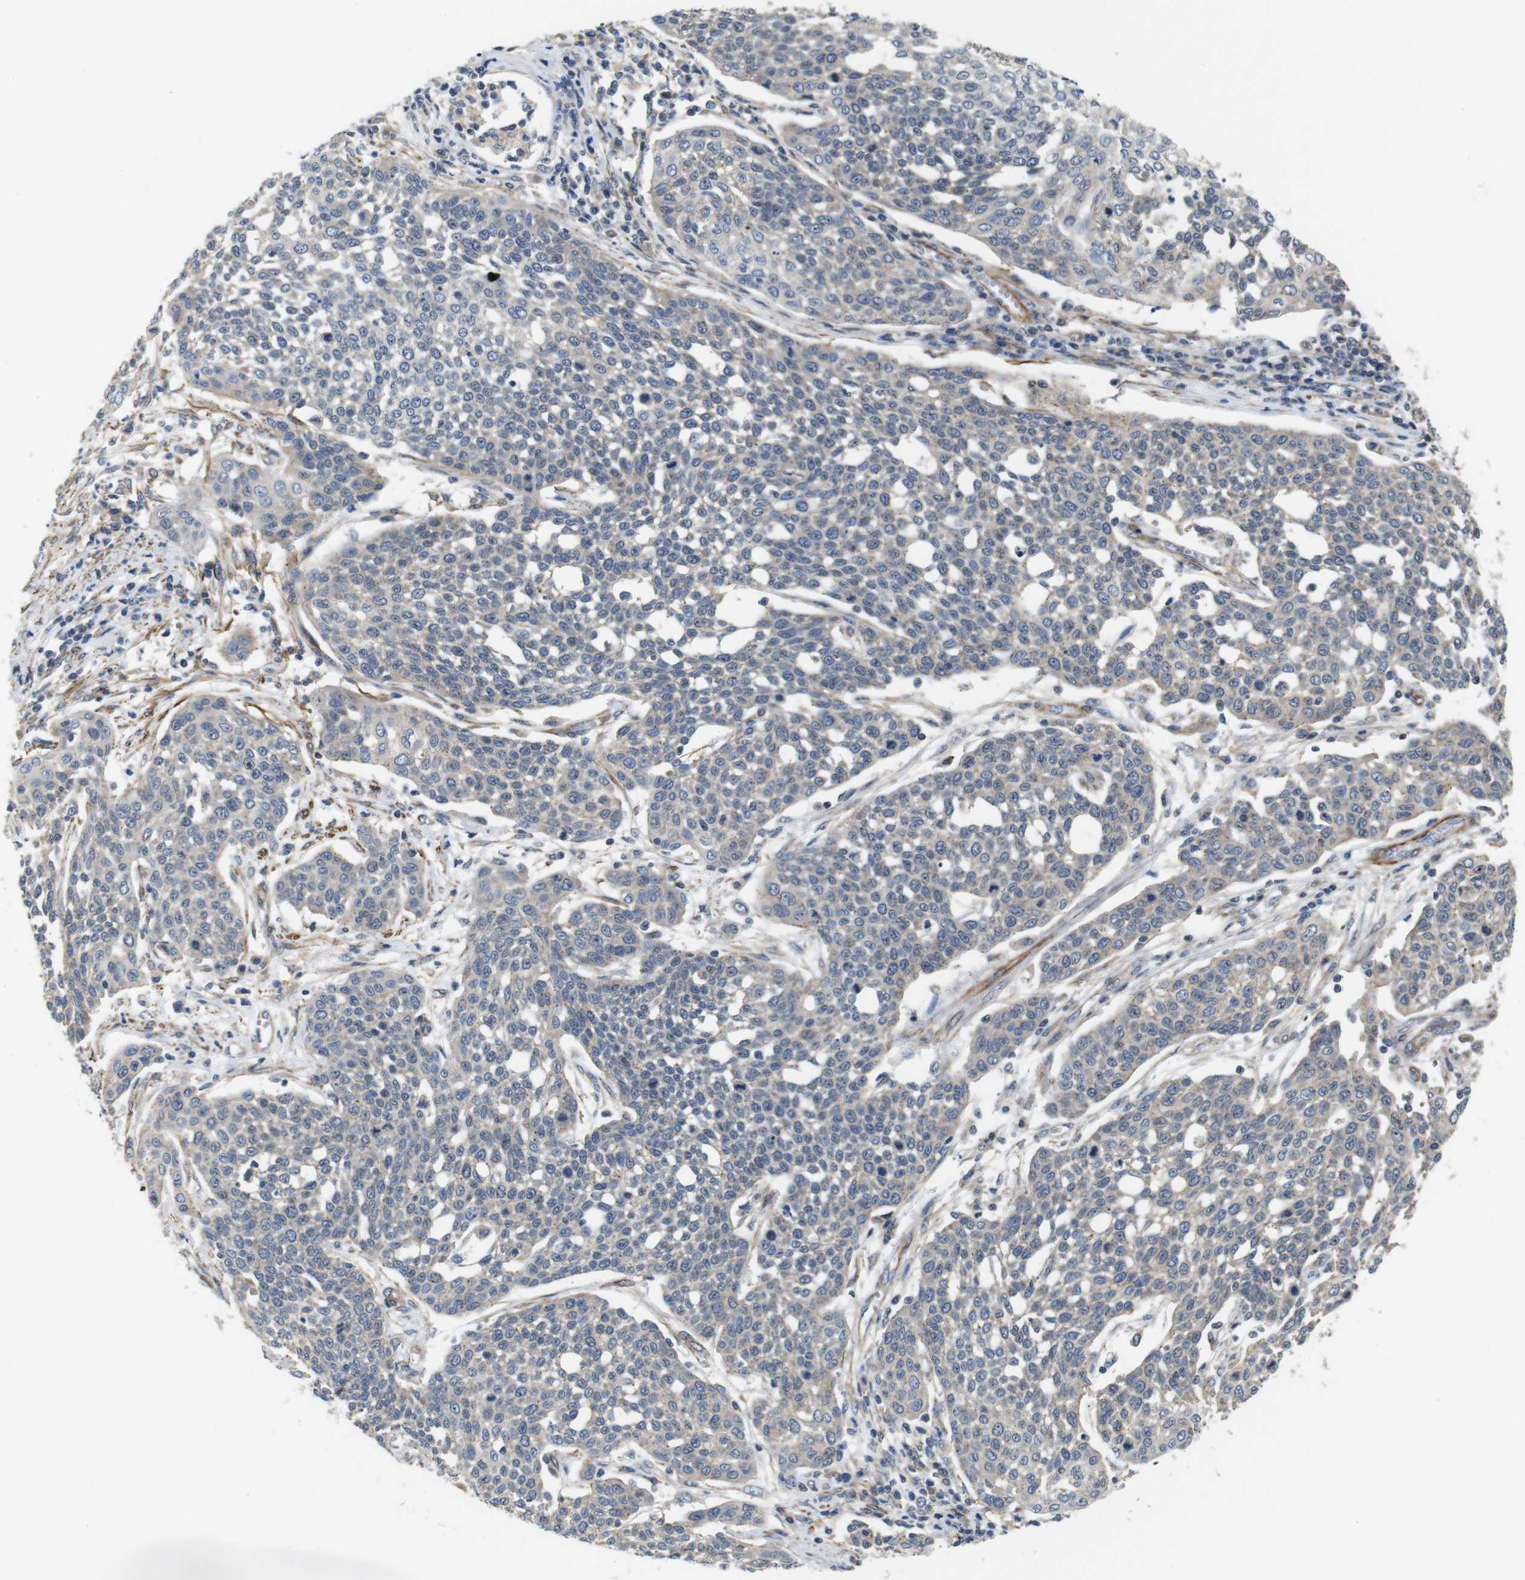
{"staining": {"intensity": "negative", "quantity": "none", "location": "none"}, "tissue": "cervical cancer", "cell_type": "Tumor cells", "image_type": "cancer", "snomed": [{"axis": "morphology", "description": "Squamous cell carcinoma, NOS"}, {"axis": "topography", "description": "Cervix"}], "caption": "Immunohistochemical staining of human squamous cell carcinoma (cervical) shows no significant expression in tumor cells.", "gene": "GGT7", "patient": {"sex": "female", "age": 34}}